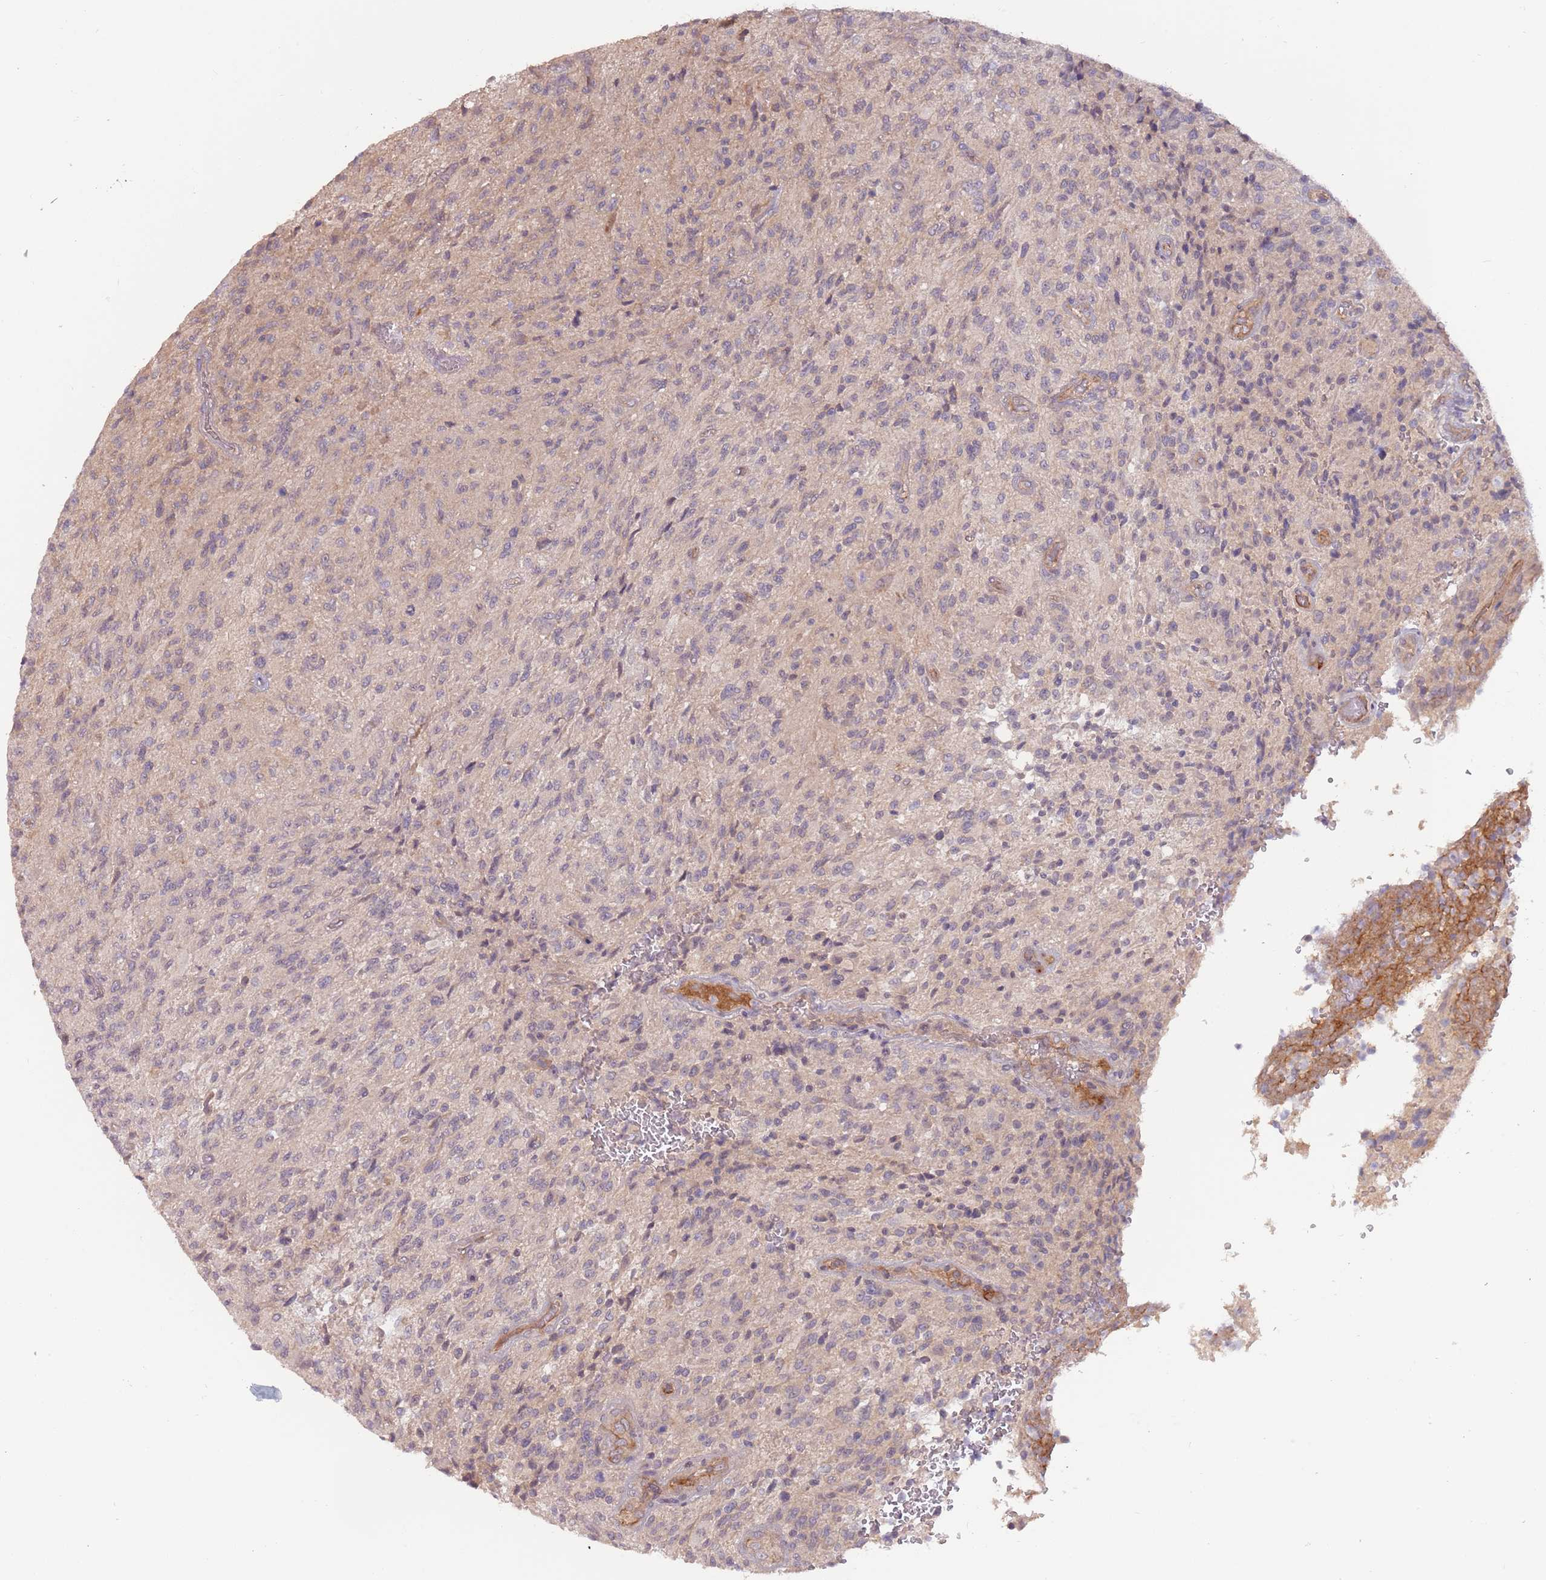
{"staining": {"intensity": "negative", "quantity": "none", "location": "none"}, "tissue": "glioma", "cell_type": "Tumor cells", "image_type": "cancer", "snomed": [{"axis": "morphology", "description": "Normal tissue, NOS"}, {"axis": "morphology", "description": "Glioma, malignant, High grade"}, {"axis": "topography", "description": "Cerebral cortex"}], "caption": "An IHC image of malignant glioma (high-grade) is shown. There is no staining in tumor cells of malignant glioma (high-grade). (DAB immunohistochemistry visualized using brightfield microscopy, high magnification).", "gene": "SAV1", "patient": {"sex": "male", "age": 56}}